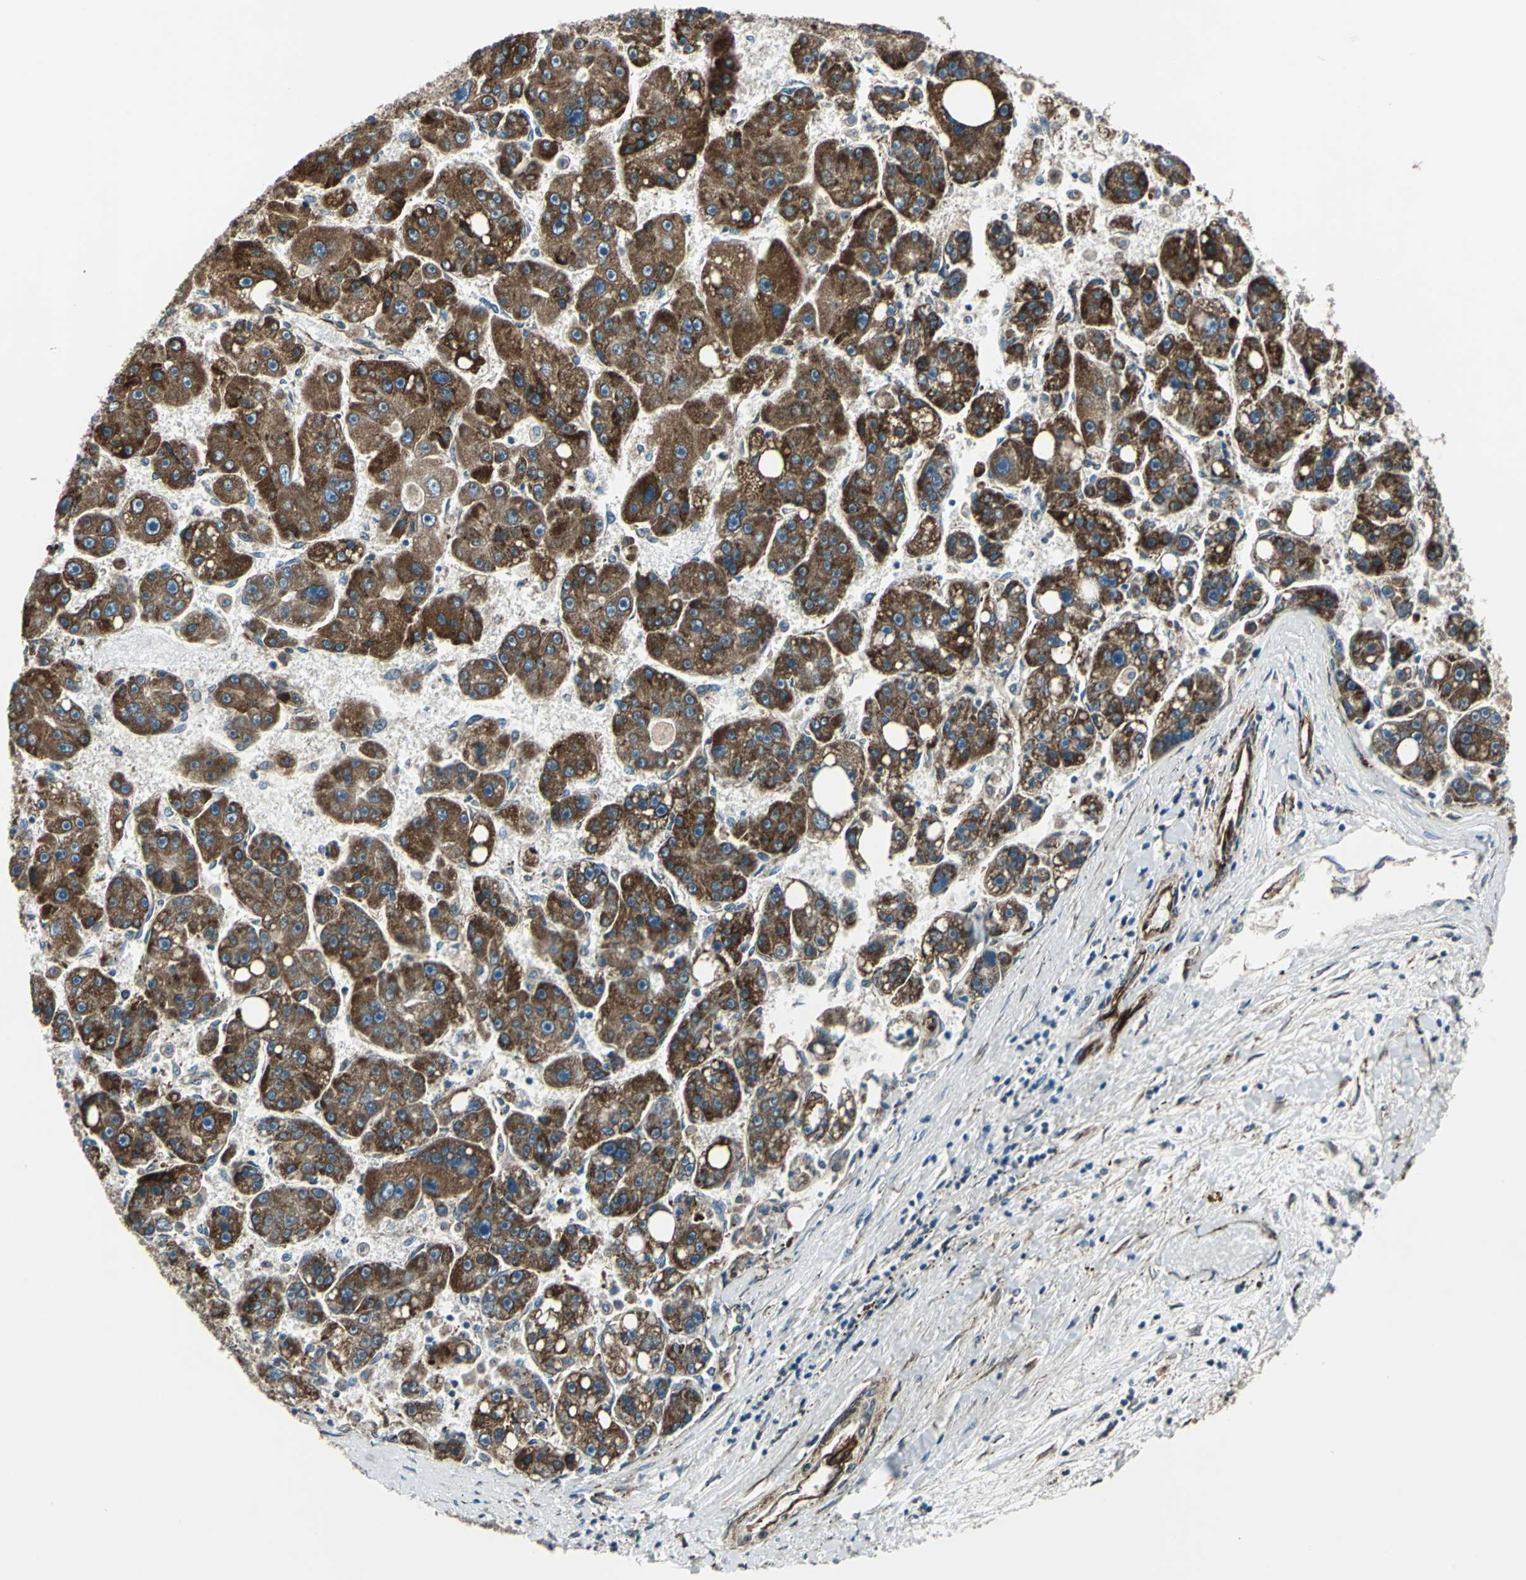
{"staining": {"intensity": "strong", "quantity": ">75%", "location": "cytoplasmic/membranous"}, "tissue": "liver cancer", "cell_type": "Tumor cells", "image_type": "cancer", "snomed": [{"axis": "morphology", "description": "Carcinoma, Hepatocellular, NOS"}, {"axis": "topography", "description": "Liver"}], "caption": "Immunohistochemistry of liver cancer (hepatocellular carcinoma) reveals high levels of strong cytoplasmic/membranous expression in approximately >75% of tumor cells. (DAB (3,3'-diaminobenzidine) IHC, brown staining for protein, blue staining for nuclei).", "gene": "HTATIP2", "patient": {"sex": "female", "age": 61}}